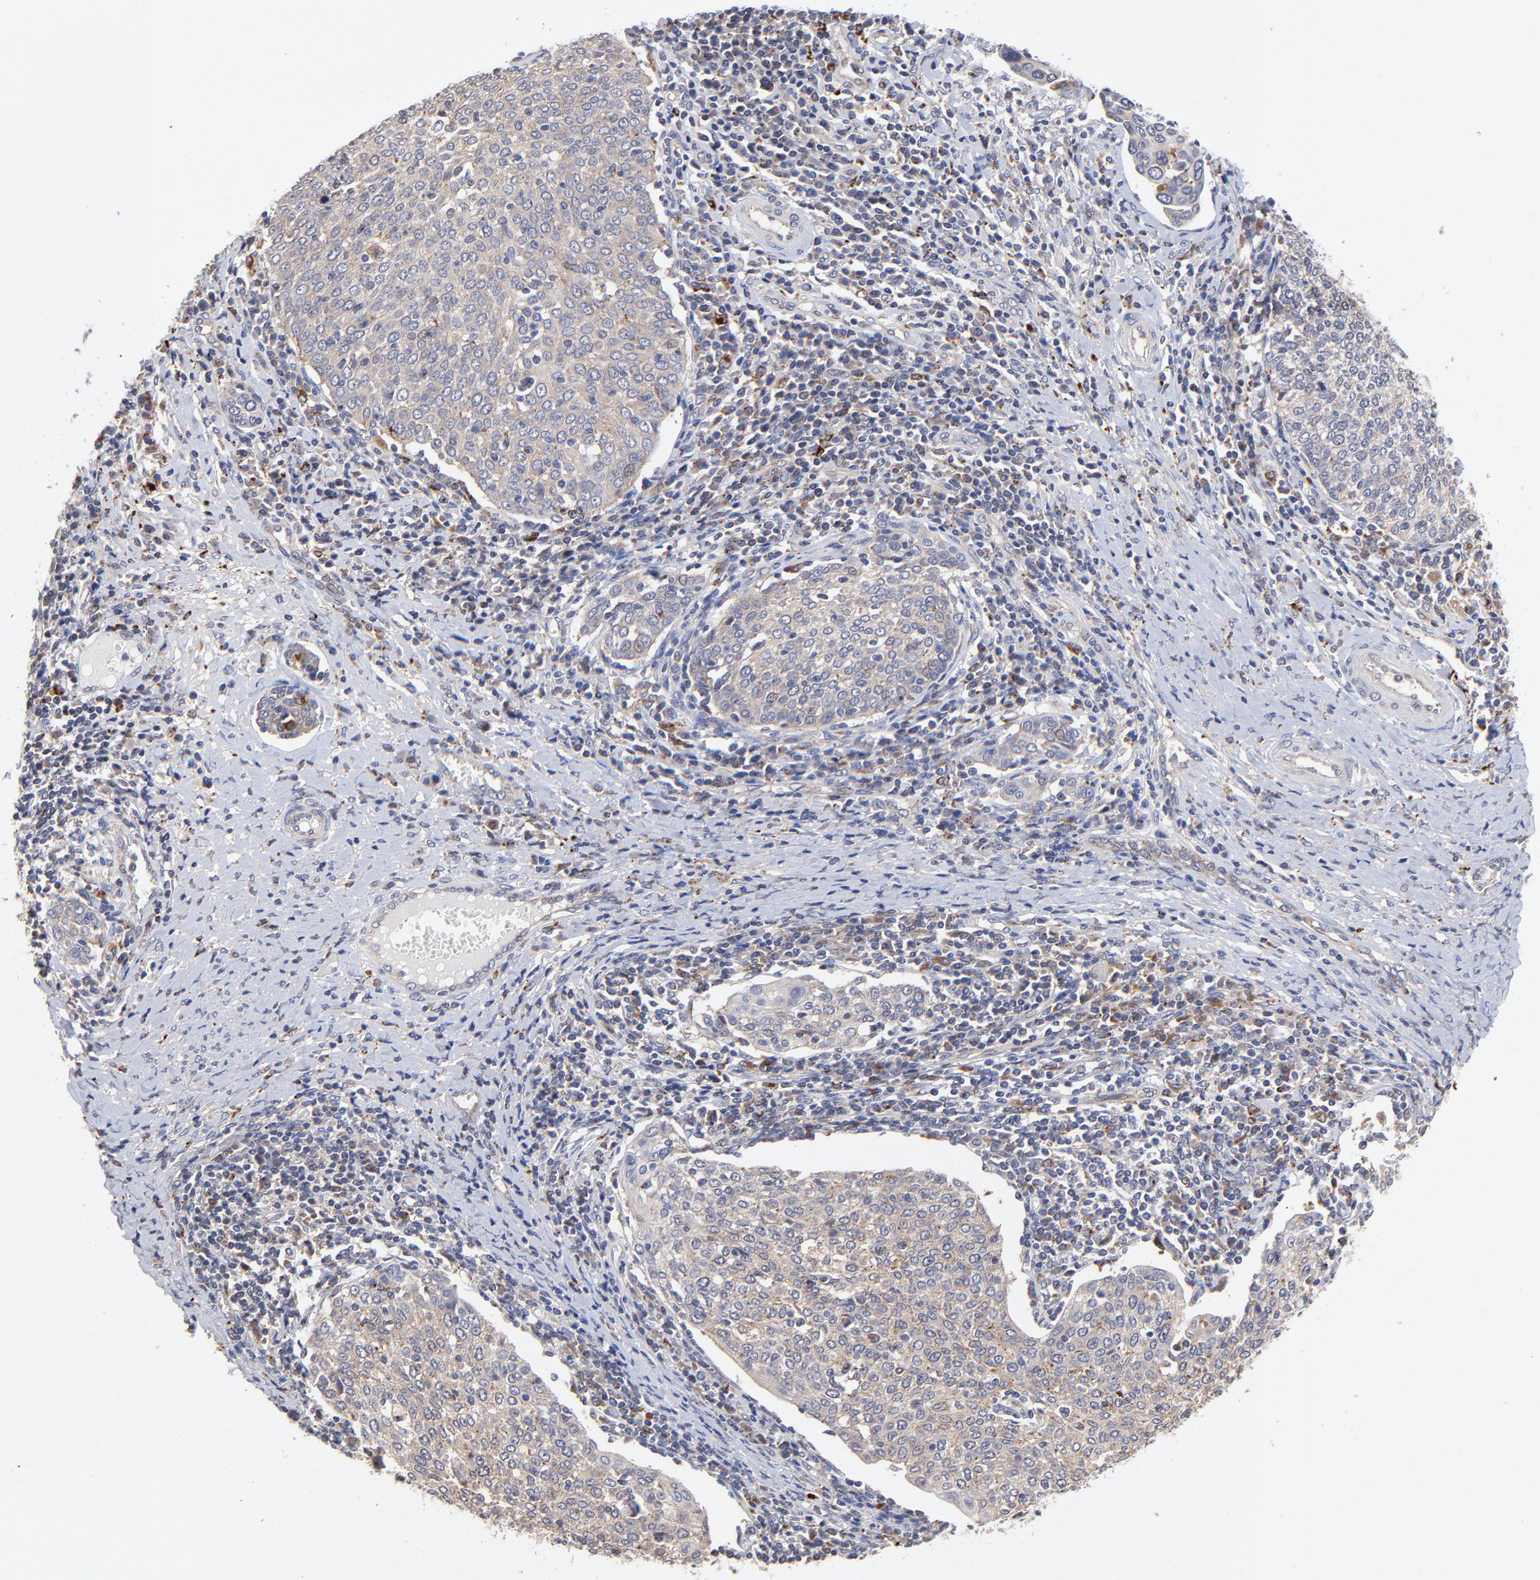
{"staining": {"intensity": "weak", "quantity": "<25%", "location": "cytoplasmic/membranous"}, "tissue": "cervical cancer", "cell_type": "Tumor cells", "image_type": "cancer", "snomed": [{"axis": "morphology", "description": "Squamous cell carcinoma, NOS"}, {"axis": "topography", "description": "Cervix"}], "caption": "Cervical cancer (squamous cell carcinoma) stained for a protein using immunohistochemistry exhibits no positivity tumor cells.", "gene": "PDE4B", "patient": {"sex": "female", "age": 40}}